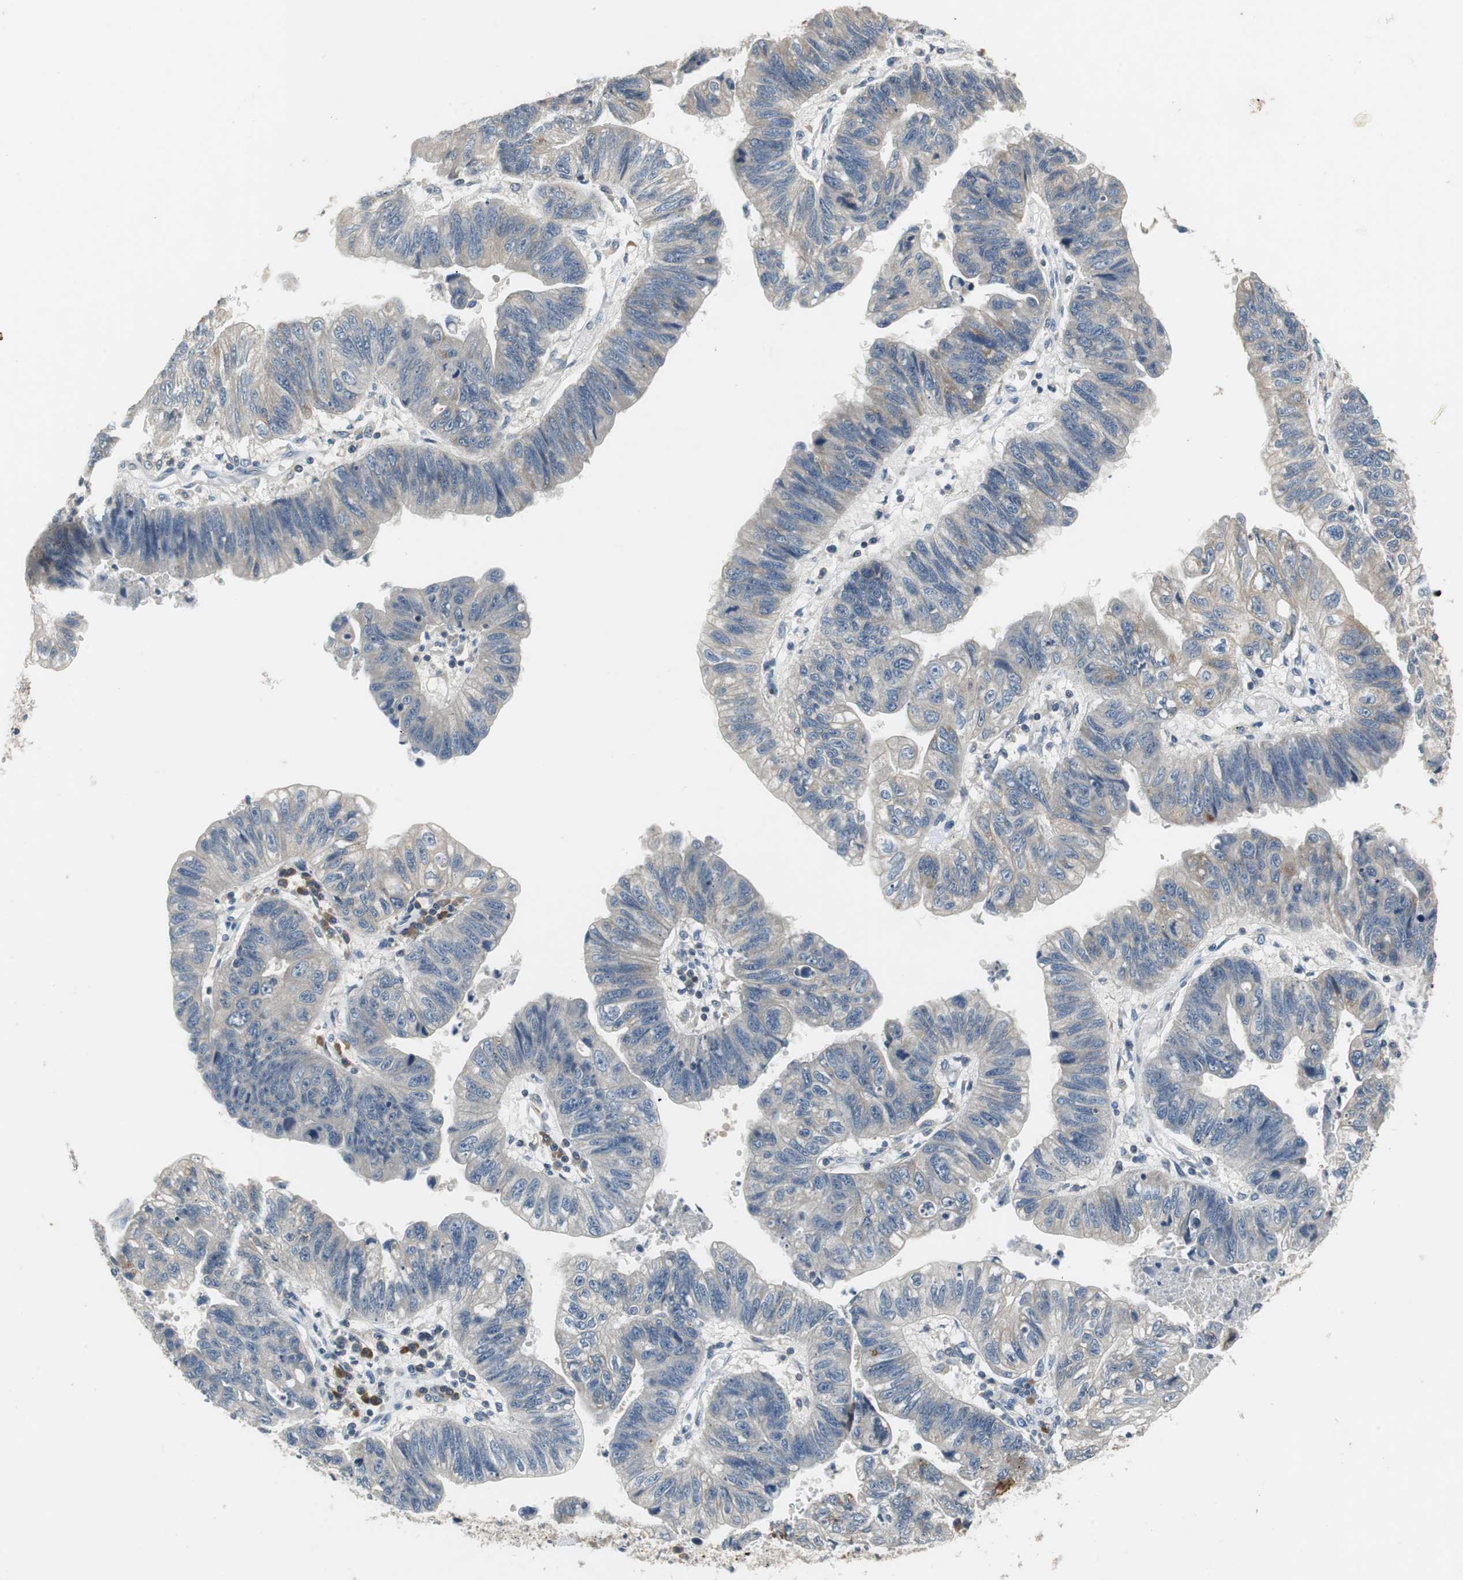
{"staining": {"intensity": "weak", "quantity": "<25%", "location": "cytoplasmic/membranous"}, "tissue": "stomach cancer", "cell_type": "Tumor cells", "image_type": "cancer", "snomed": [{"axis": "morphology", "description": "Adenocarcinoma, NOS"}, {"axis": "topography", "description": "Stomach"}], "caption": "DAB (3,3'-diaminobenzidine) immunohistochemical staining of stomach cancer displays no significant positivity in tumor cells.", "gene": "GLCCI1", "patient": {"sex": "male", "age": 59}}